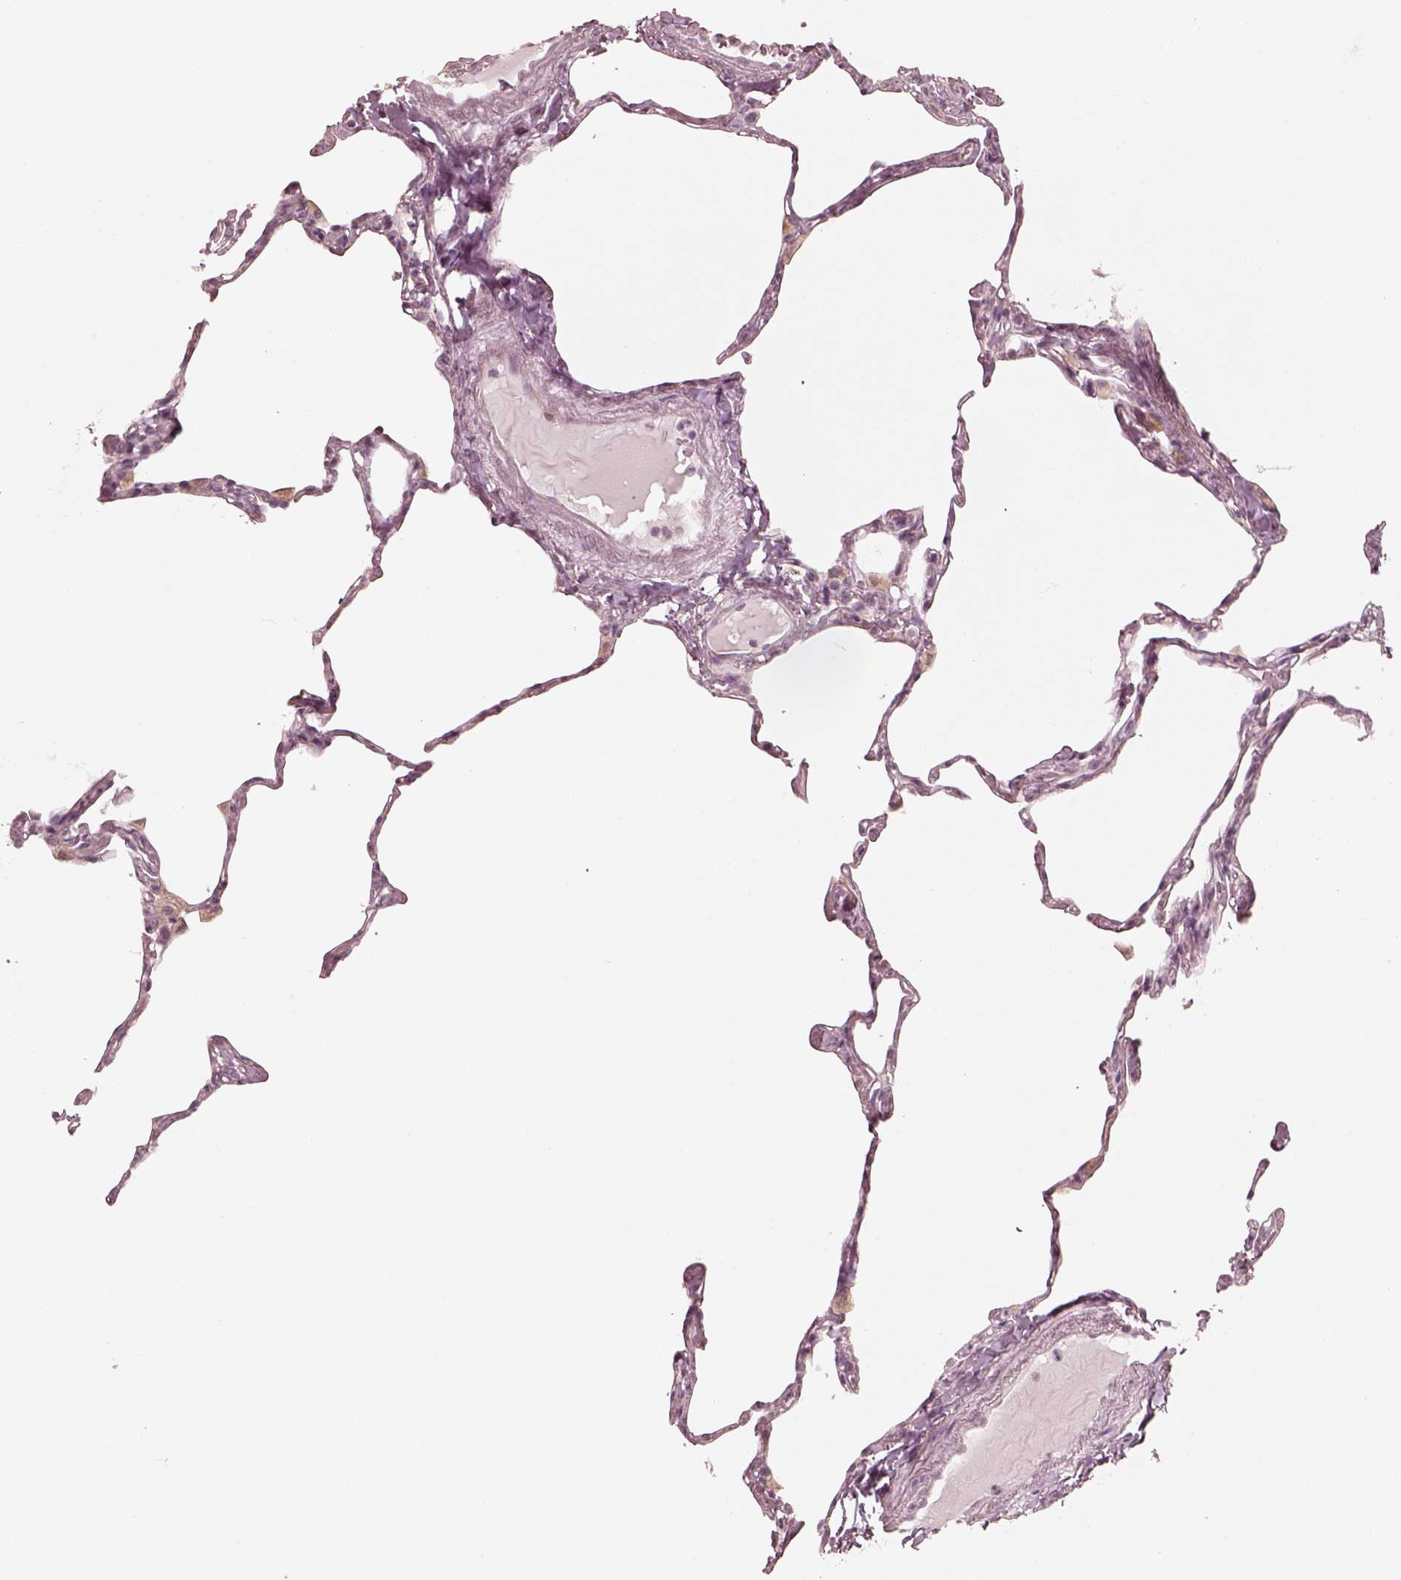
{"staining": {"intensity": "negative", "quantity": "none", "location": "none"}, "tissue": "lung", "cell_type": "Alveolar cells", "image_type": "normal", "snomed": [{"axis": "morphology", "description": "Normal tissue, NOS"}, {"axis": "topography", "description": "Lung"}], "caption": "IHC photomicrograph of normal lung: lung stained with DAB exhibits no significant protein staining in alveolar cells.", "gene": "RAB3C", "patient": {"sex": "male", "age": 65}}